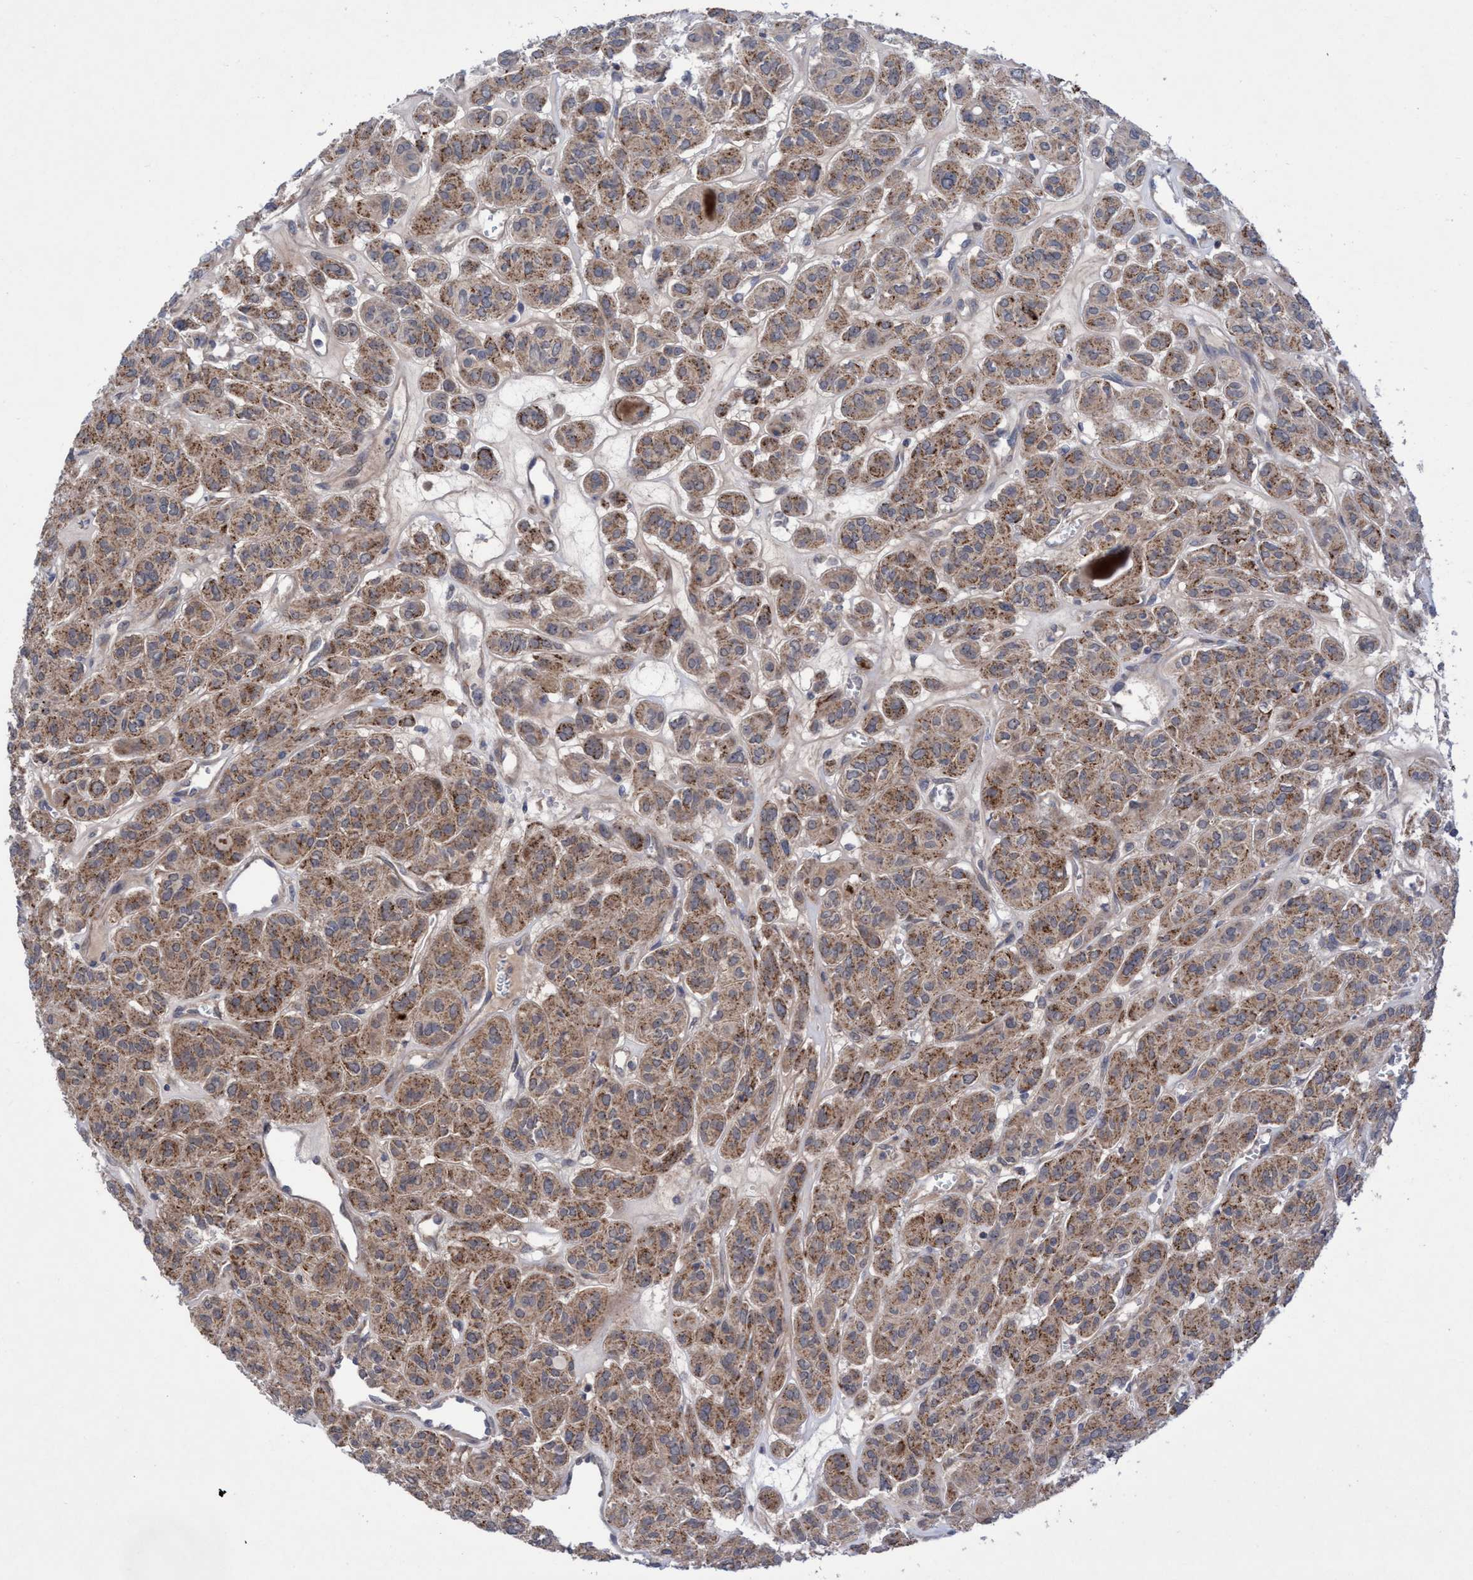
{"staining": {"intensity": "moderate", "quantity": ">75%", "location": "cytoplasmic/membranous"}, "tissue": "thyroid cancer", "cell_type": "Tumor cells", "image_type": "cancer", "snomed": [{"axis": "morphology", "description": "Follicular adenoma carcinoma, NOS"}, {"axis": "topography", "description": "Thyroid gland"}], "caption": "Protein expression analysis of follicular adenoma carcinoma (thyroid) reveals moderate cytoplasmic/membranous staining in about >75% of tumor cells.", "gene": "P2RY14", "patient": {"sex": "female", "age": 71}}